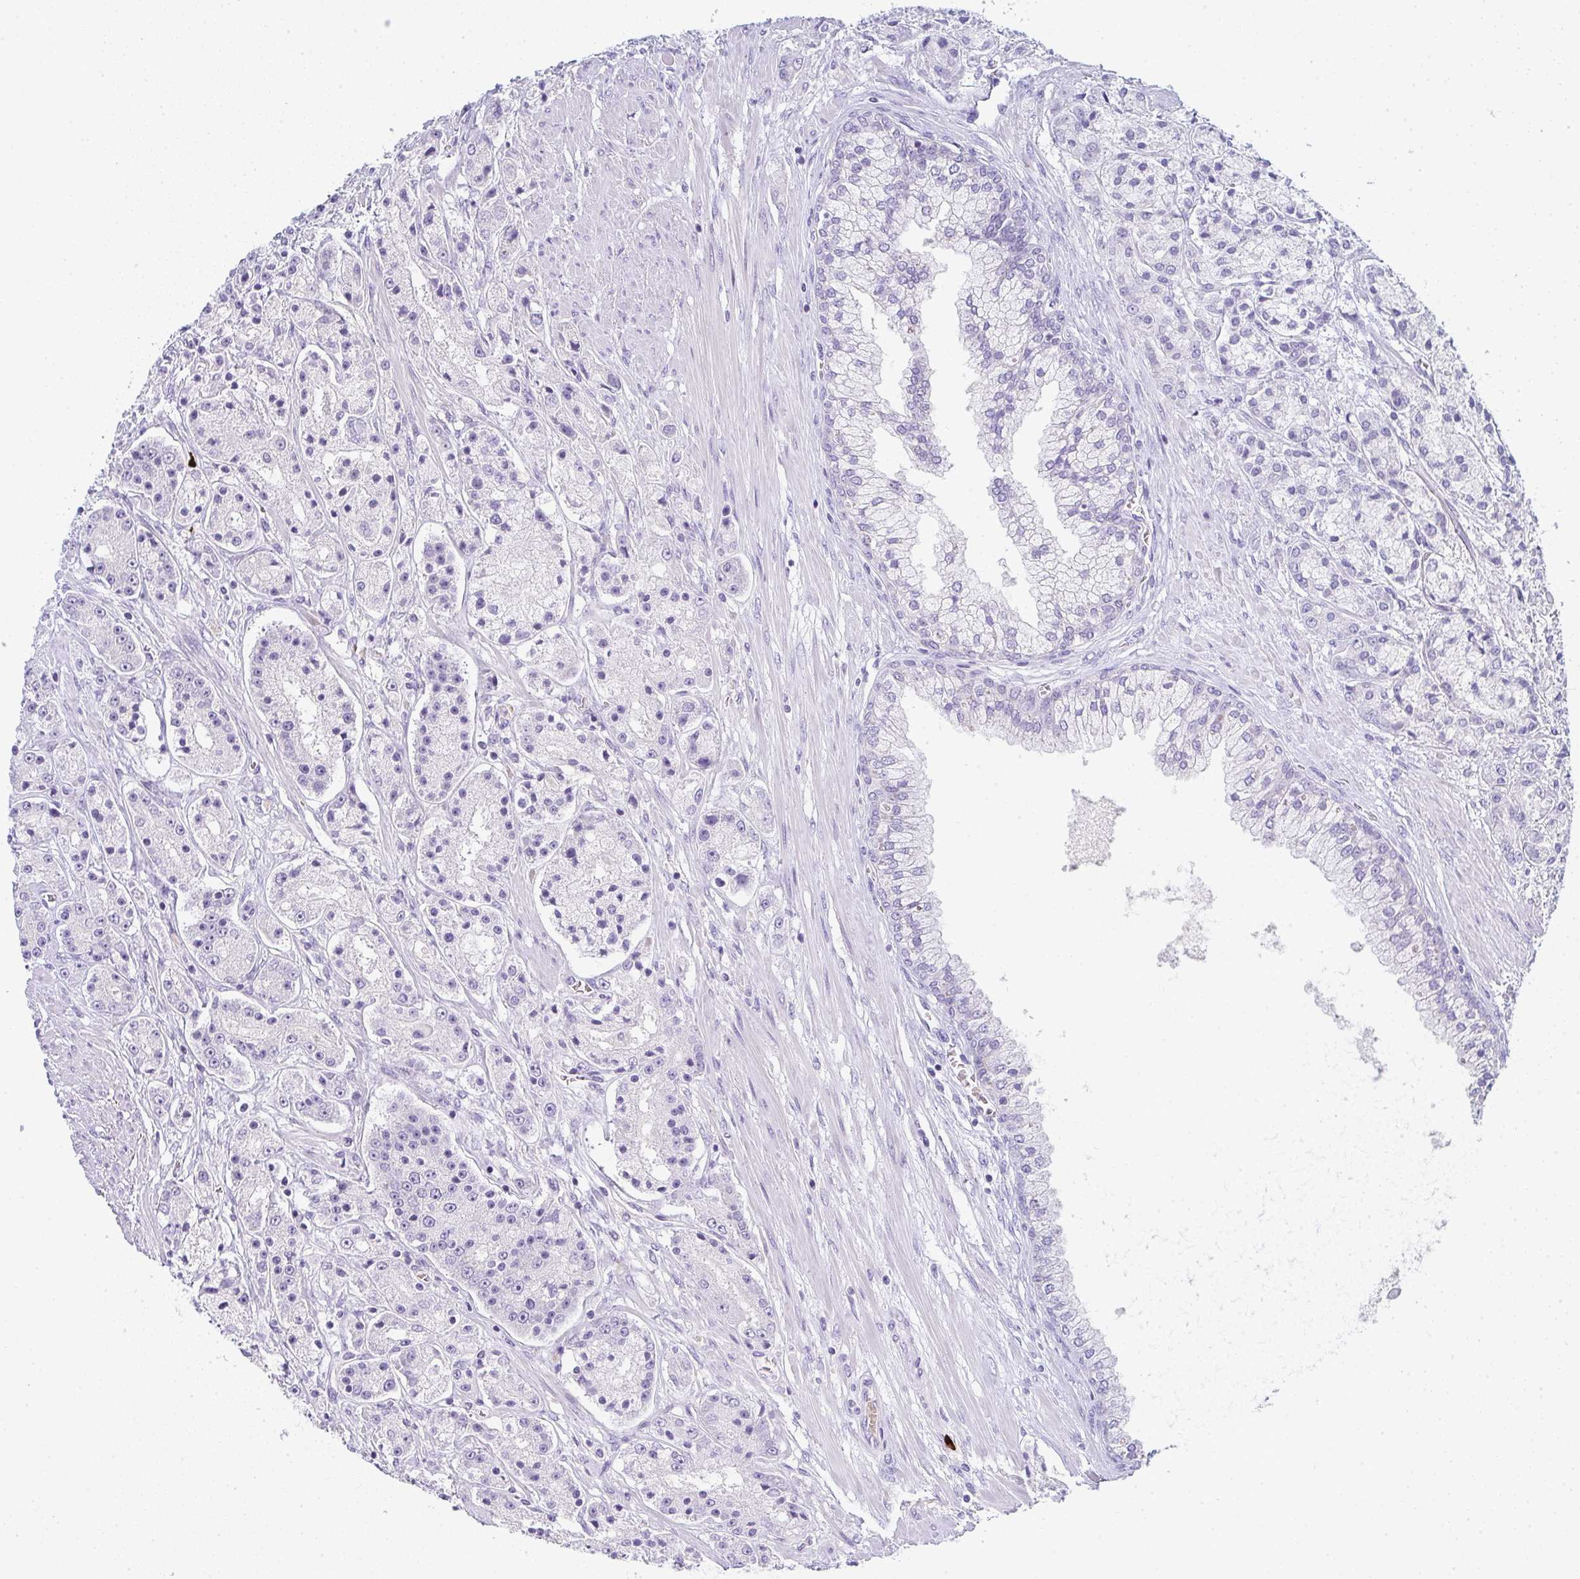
{"staining": {"intensity": "negative", "quantity": "none", "location": "none"}, "tissue": "prostate cancer", "cell_type": "Tumor cells", "image_type": "cancer", "snomed": [{"axis": "morphology", "description": "Adenocarcinoma, High grade"}, {"axis": "topography", "description": "Prostate"}], "caption": "Human prostate adenocarcinoma (high-grade) stained for a protein using immunohistochemistry reveals no staining in tumor cells.", "gene": "CACNA1S", "patient": {"sex": "male", "age": 67}}